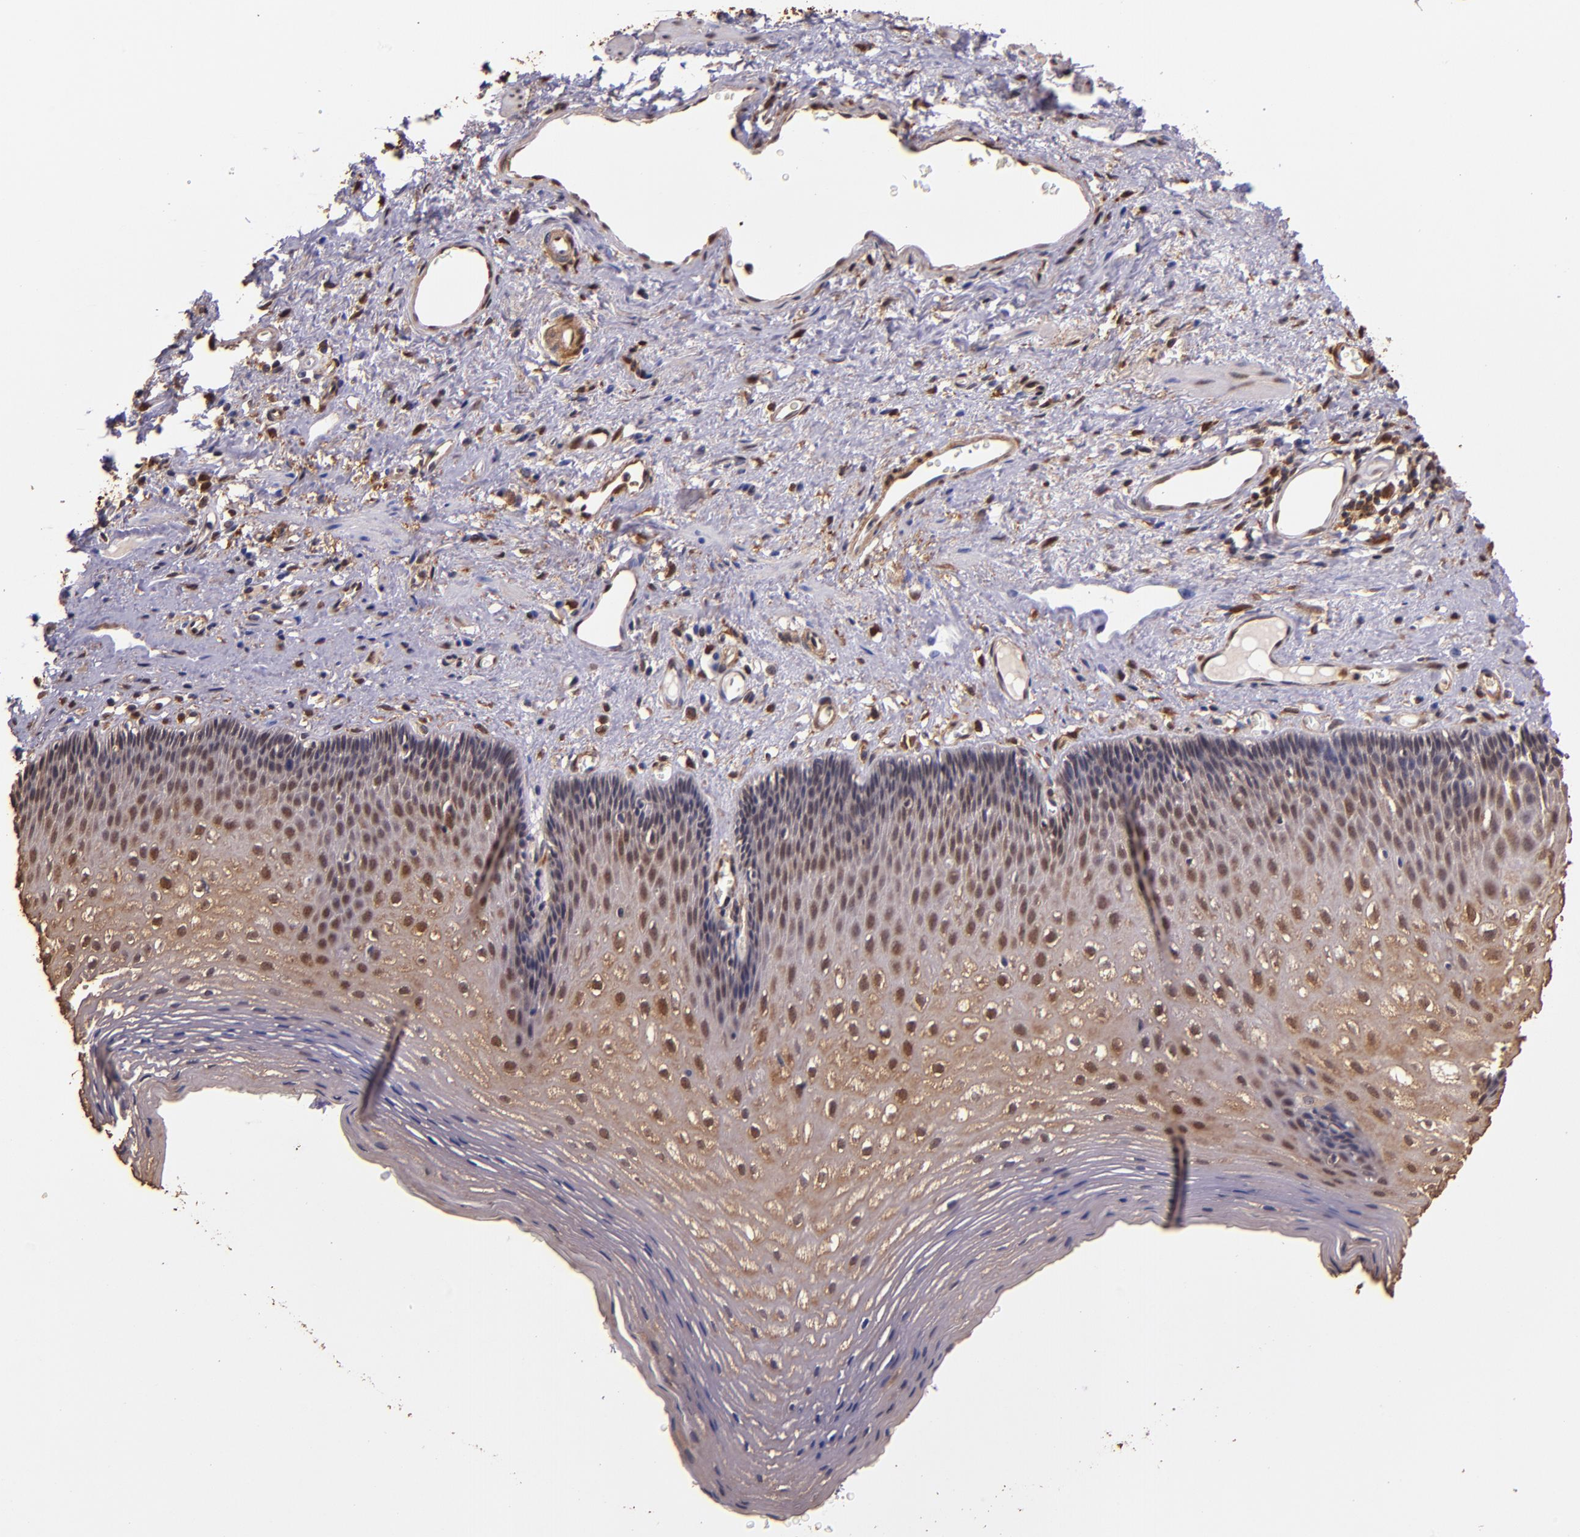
{"staining": {"intensity": "moderate", "quantity": ">75%", "location": "cytoplasmic/membranous,nuclear"}, "tissue": "esophagus", "cell_type": "Squamous epithelial cells", "image_type": "normal", "snomed": [{"axis": "morphology", "description": "Normal tissue, NOS"}, {"axis": "topography", "description": "Esophagus"}], "caption": "This photomicrograph demonstrates unremarkable esophagus stained with immunohistochemistry to label a protein in brown. The cytoplasmic/membranous,nuclear of squamous epithelial cells show moderate positivity for the protein. Nuclei are counter-stained blue.", "gene": "STAT6", "patient": {"sex": "female", "age": 70}}